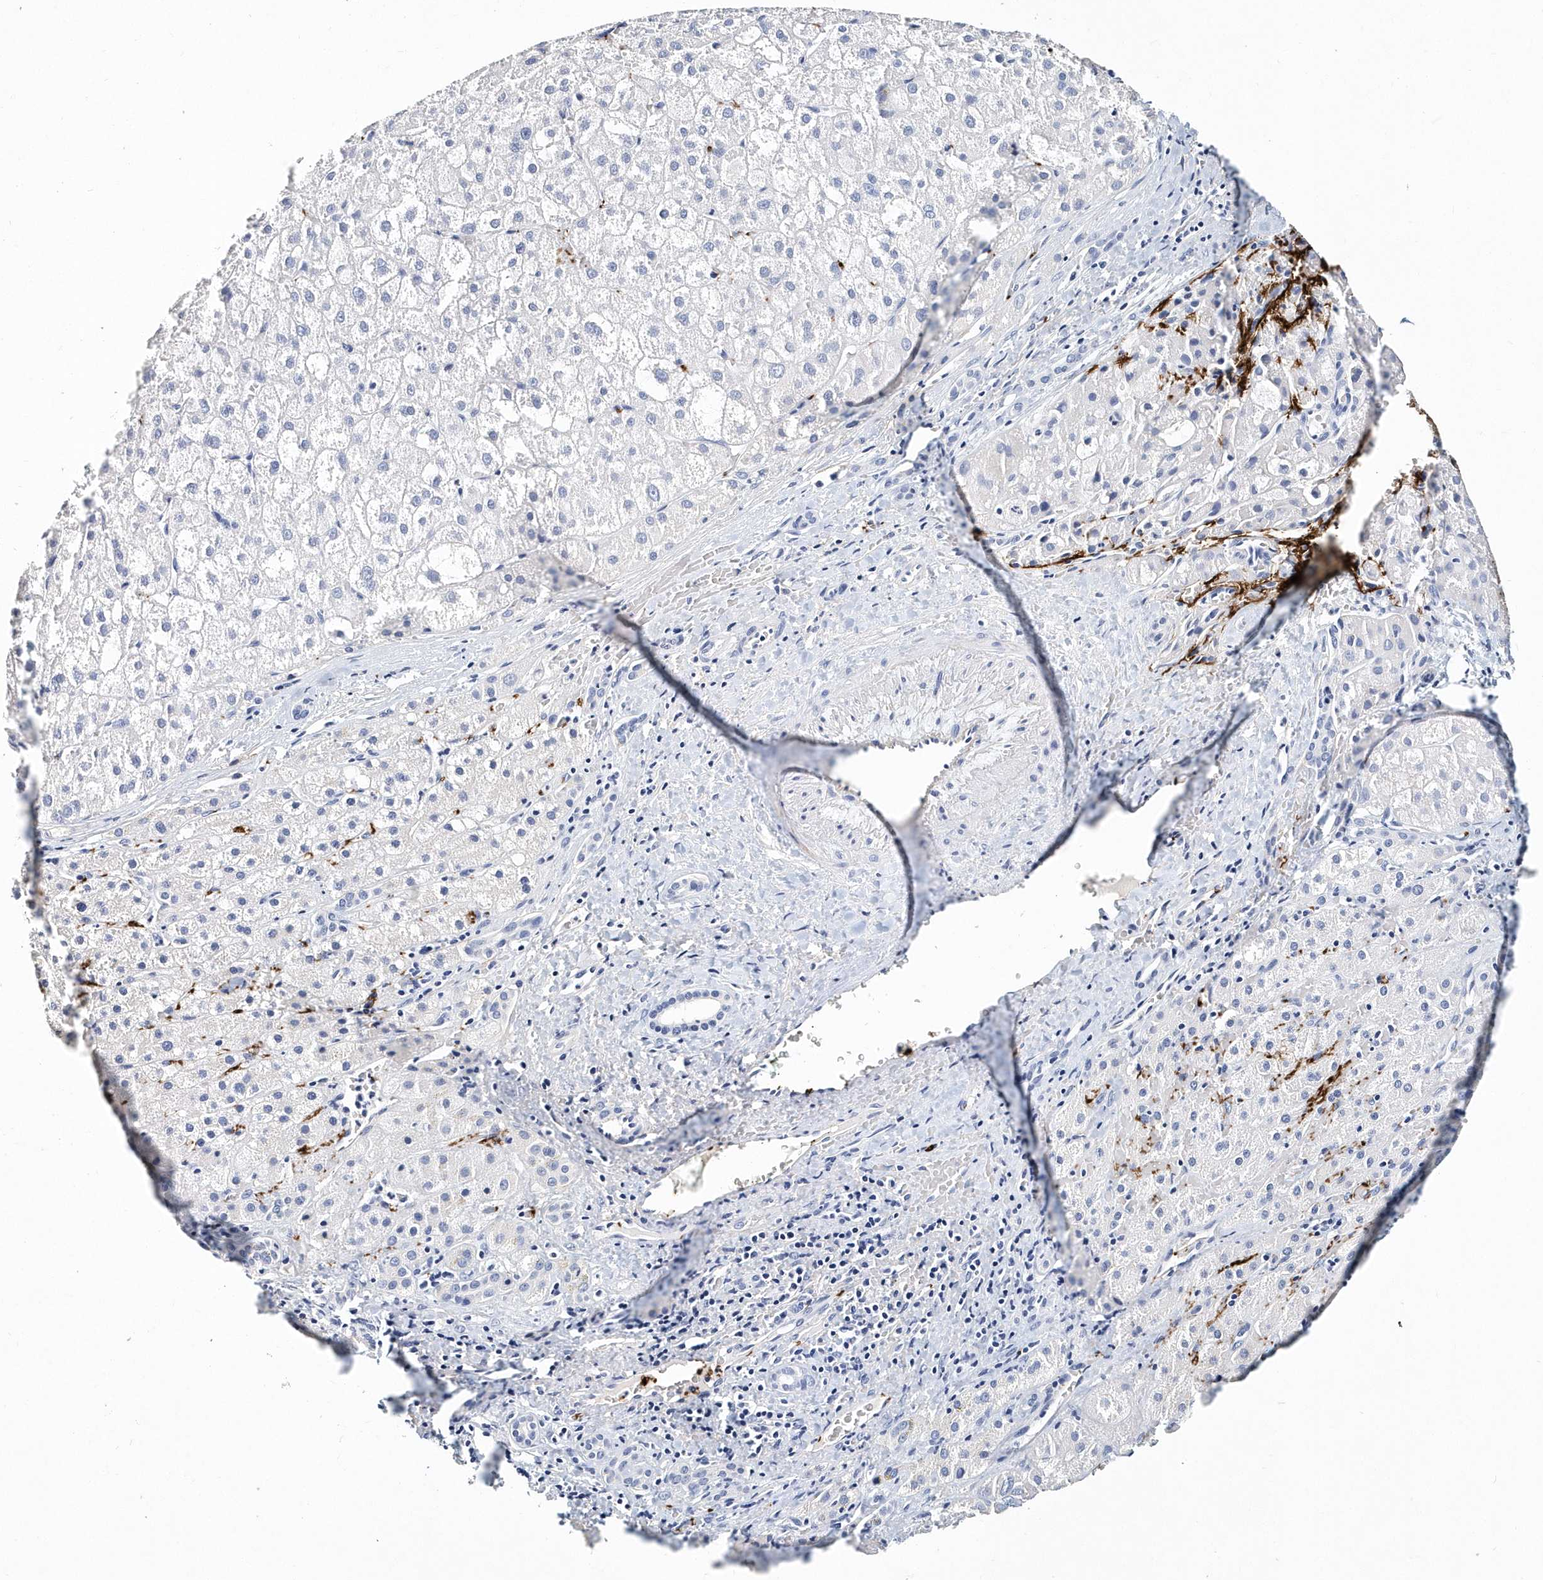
{"staining": {"intensity": "negative", "quantity": "none", "location": "none"}, "tissue": "liver cancer", "cell_type": "Tumor cells", "image_type": "cancer", "snomed": [{"axis": "morphology", "description": "Carcinoma, Hepatocellular, NOS"}, {"axis": "topography", "description": "Liver"}], "caption": "This is an immunohistochemistry micrograph of human hepatocellular carcinoma (liver). There is no expression in tumor cells.", "gene": "ITGA2B", "patient": {"sex": "male", "age": 57}}